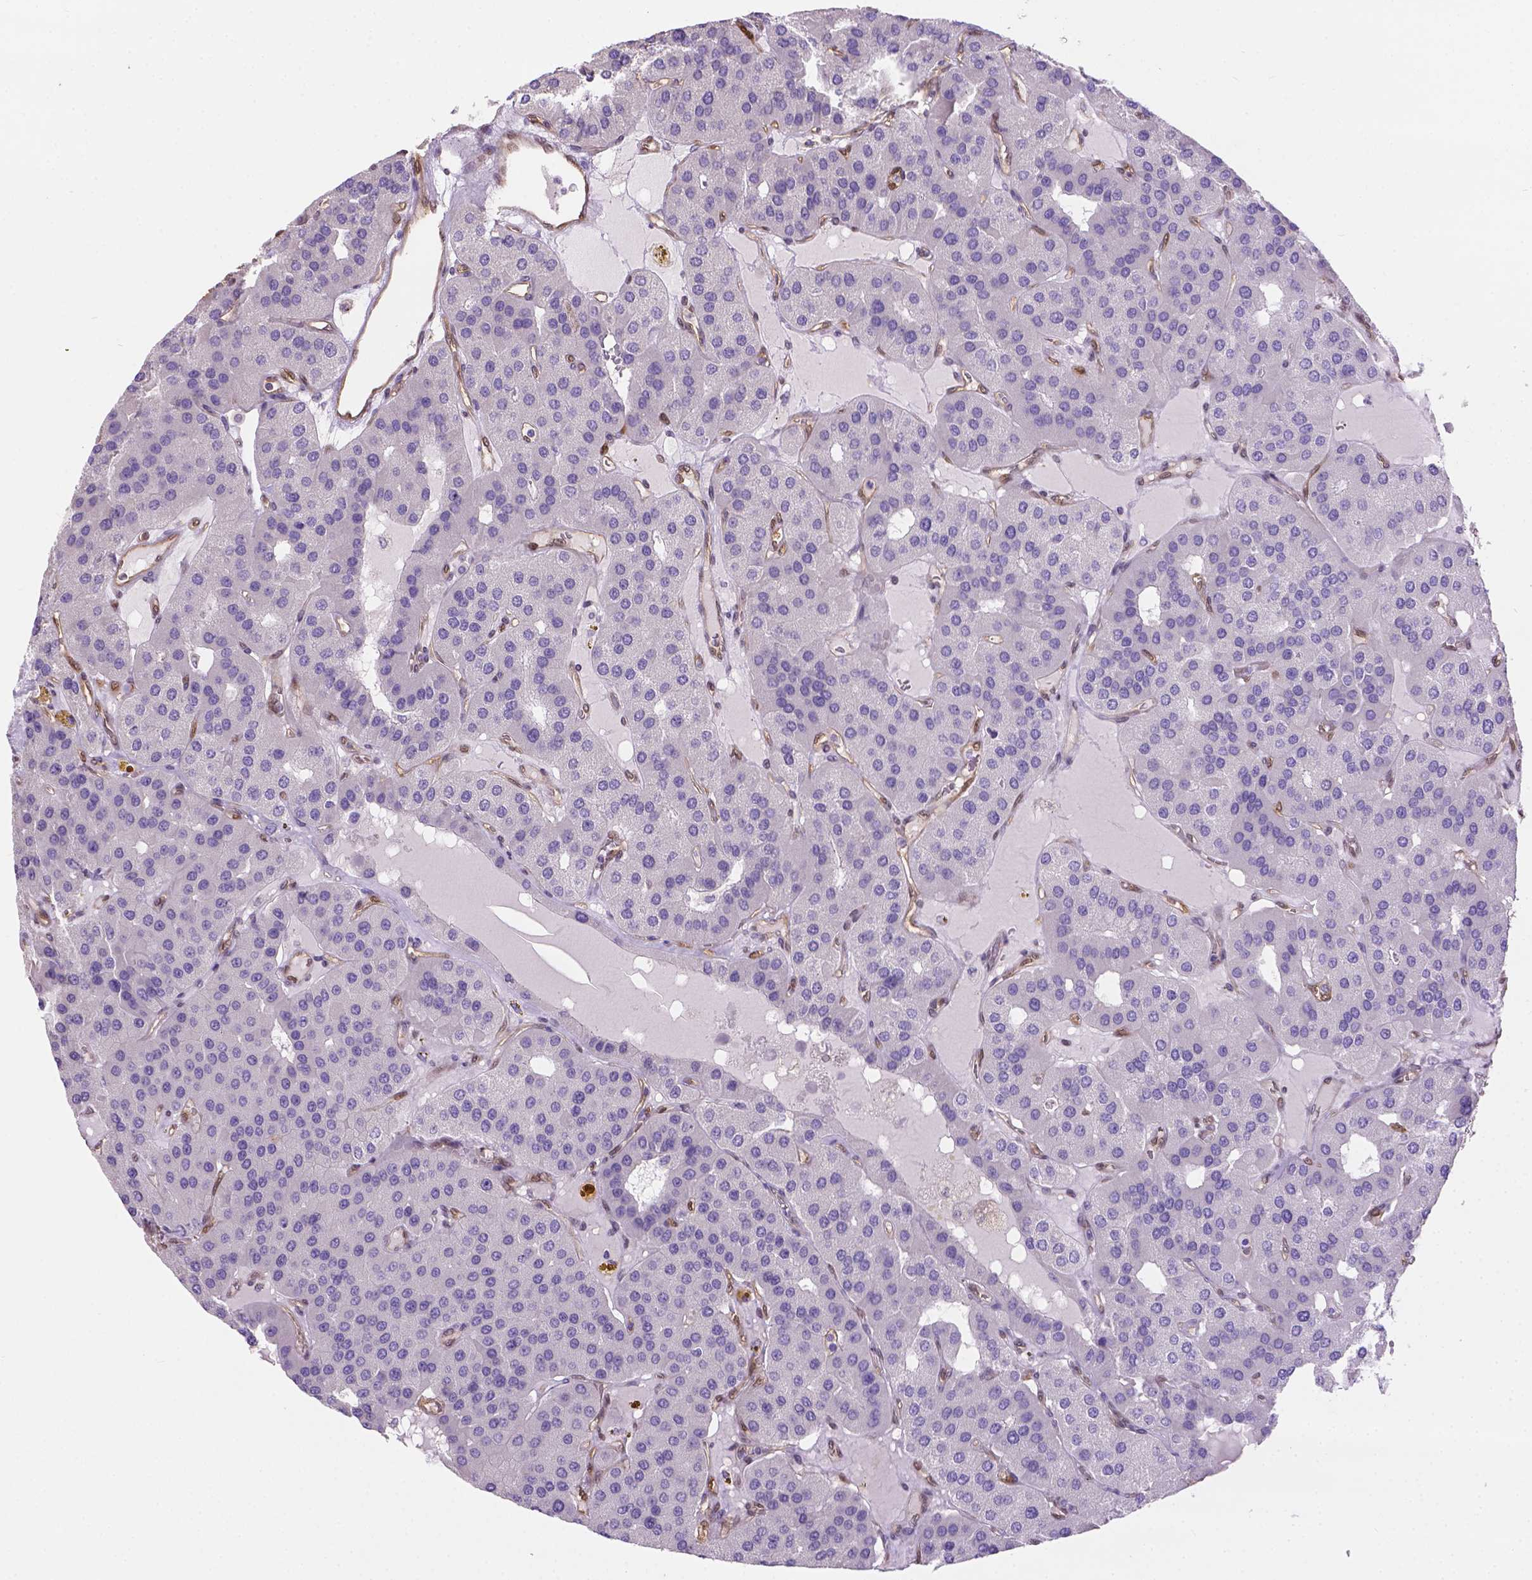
{"staining": {"intensity": "negative", "quantity": "none", "location": "none"}, "tissue": "parathyroid gland", "cell_type": "Glandular cells", "image_type": "normal", "snomed": [{"axis": "morphology", "description": "Normal tissue, NOS"}, {"axis": "morphology", "description": "Adenoma, NOS"}, {"axis": "topography", "description": "Parathyroid gland"}], "caption": "This is a histopathology image of IHC staining of benign parathyroid gland, which shows no expression in glandular cells.", "gene": "CLIC4", "patient": {"sex": "female", "age": 86}}